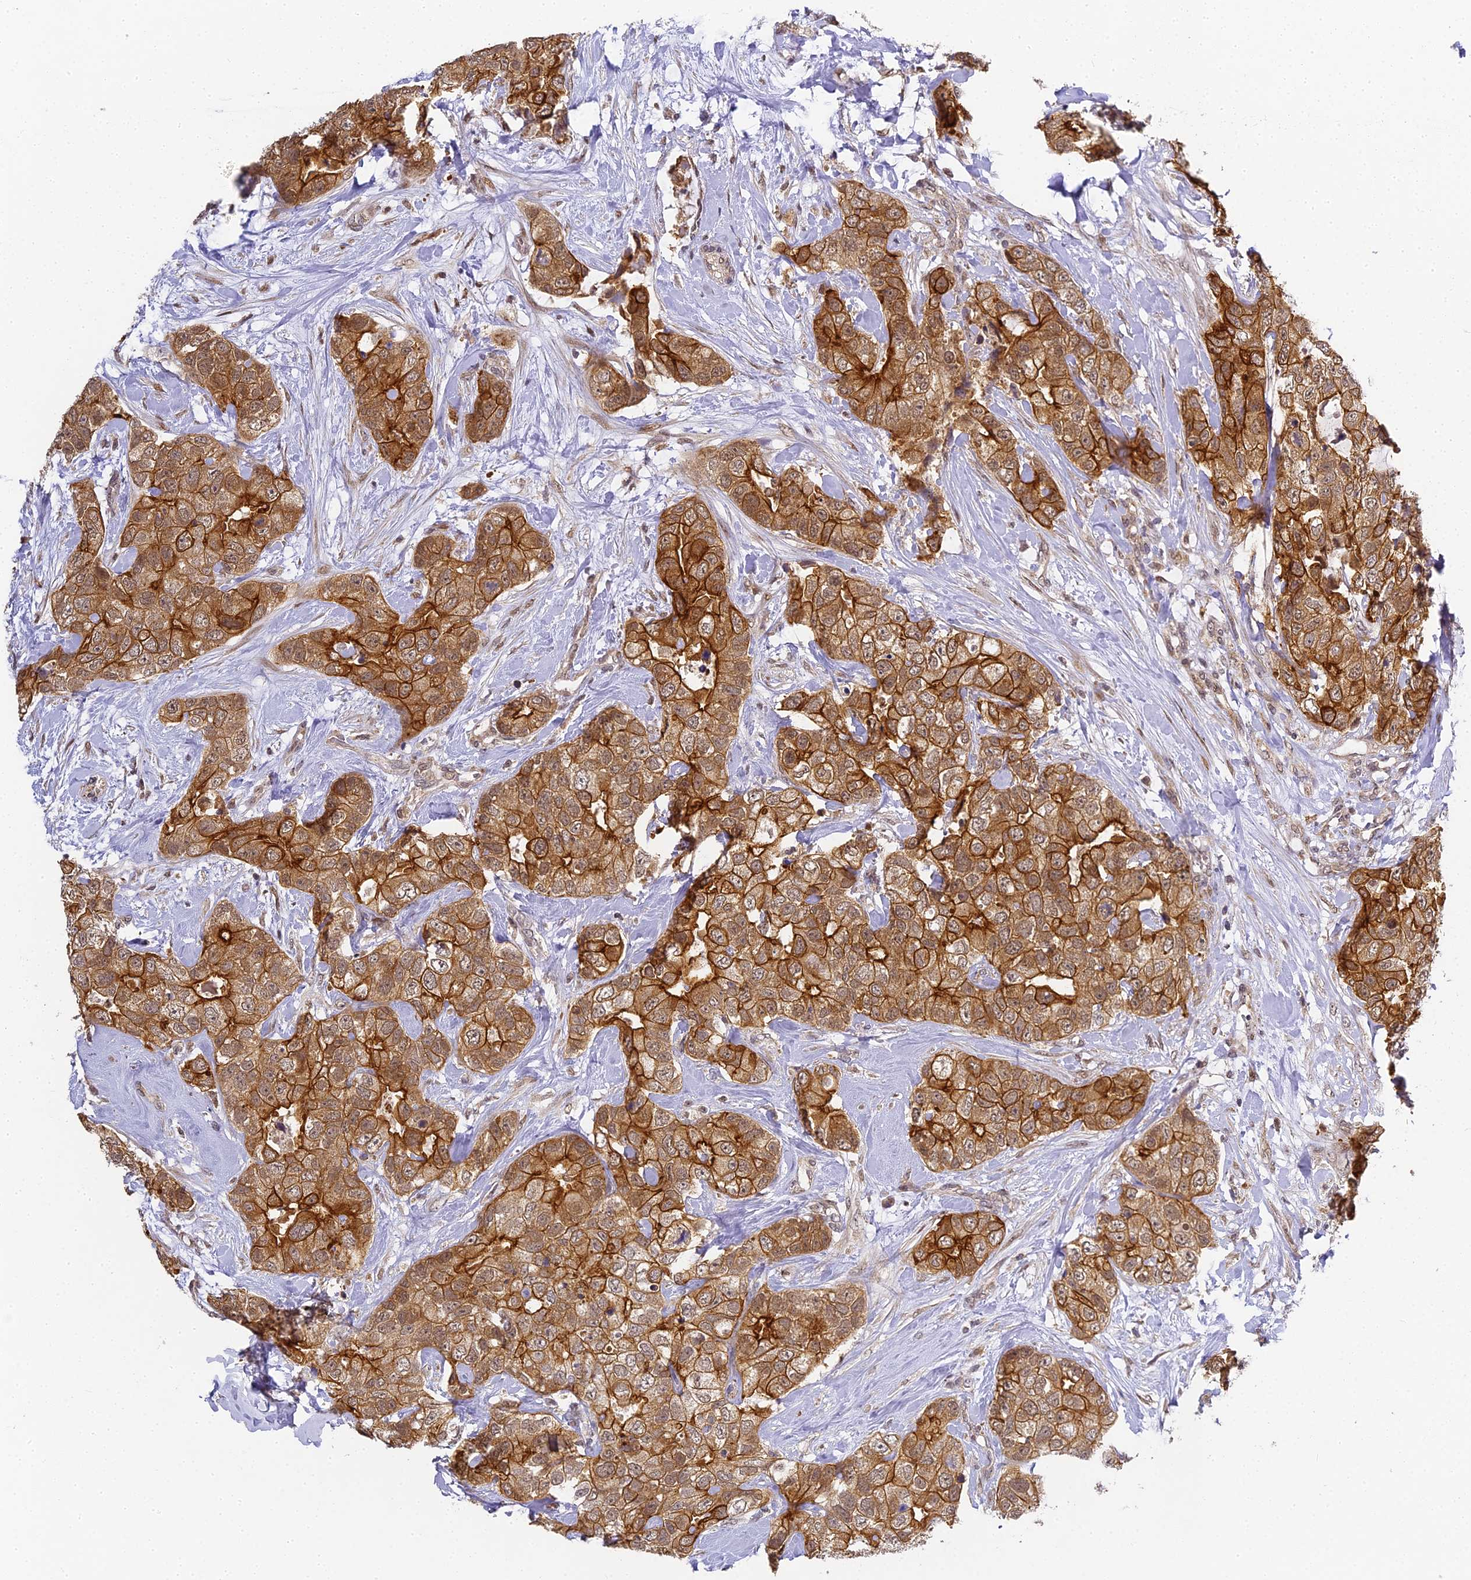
{"staining": {"intensity": "strong", "quantity": ">75%", "location": "cytoplasmic/membranous"}, "tissue": "breast cancer", "cell_type": "Tumor cells", "image_type": "cancer", "snomed": [{"axis": "morphology", "description": "Duct carcinoma"}, {"axis": "topography", "description": "Breast"}], "caption": "Breast cancer stained for a protein shows strong cytoplasmic/membranous positivity in tumor cells.", "gene": "DNAAF10", "patient": {"sex": "female", "age": 62}}